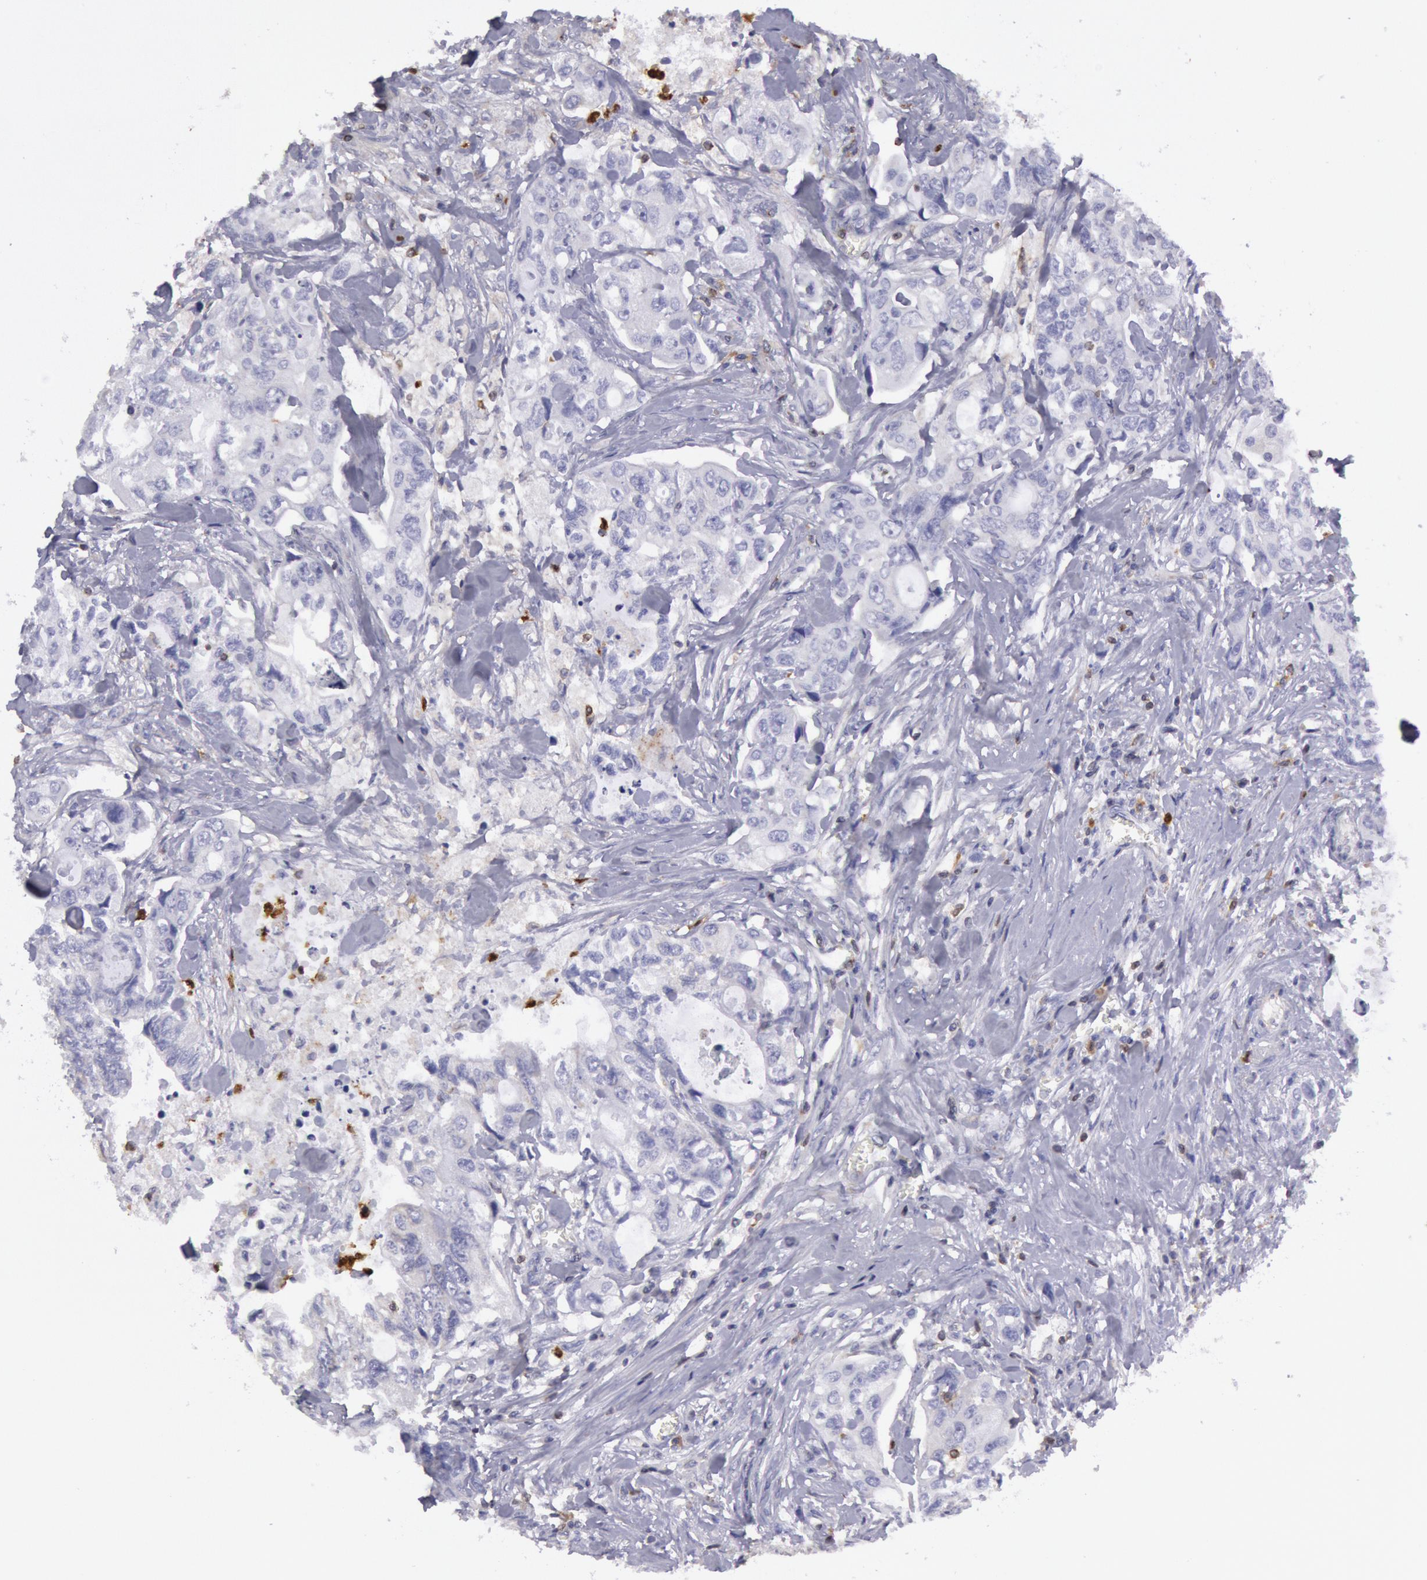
{"staining": {"intensity": "negative", "quantity": "none", "location": "none"}, "tissue": "colorectal cancer", "cell_type": "Tumor cells", "image_type": "cancer", "snomed": [{"axis": "morphology", "description": "Adenocarcinoma, NOS"}, {"axis": "topography", "description": "Rectum"}], "caption": "The immunohistochemistry photomicrograph has no significant expression in tumor cells of colorectal adenocarcinoma tissue.", "gene": "RAB27A", "patient": {"sex": "female", "age": 57}}